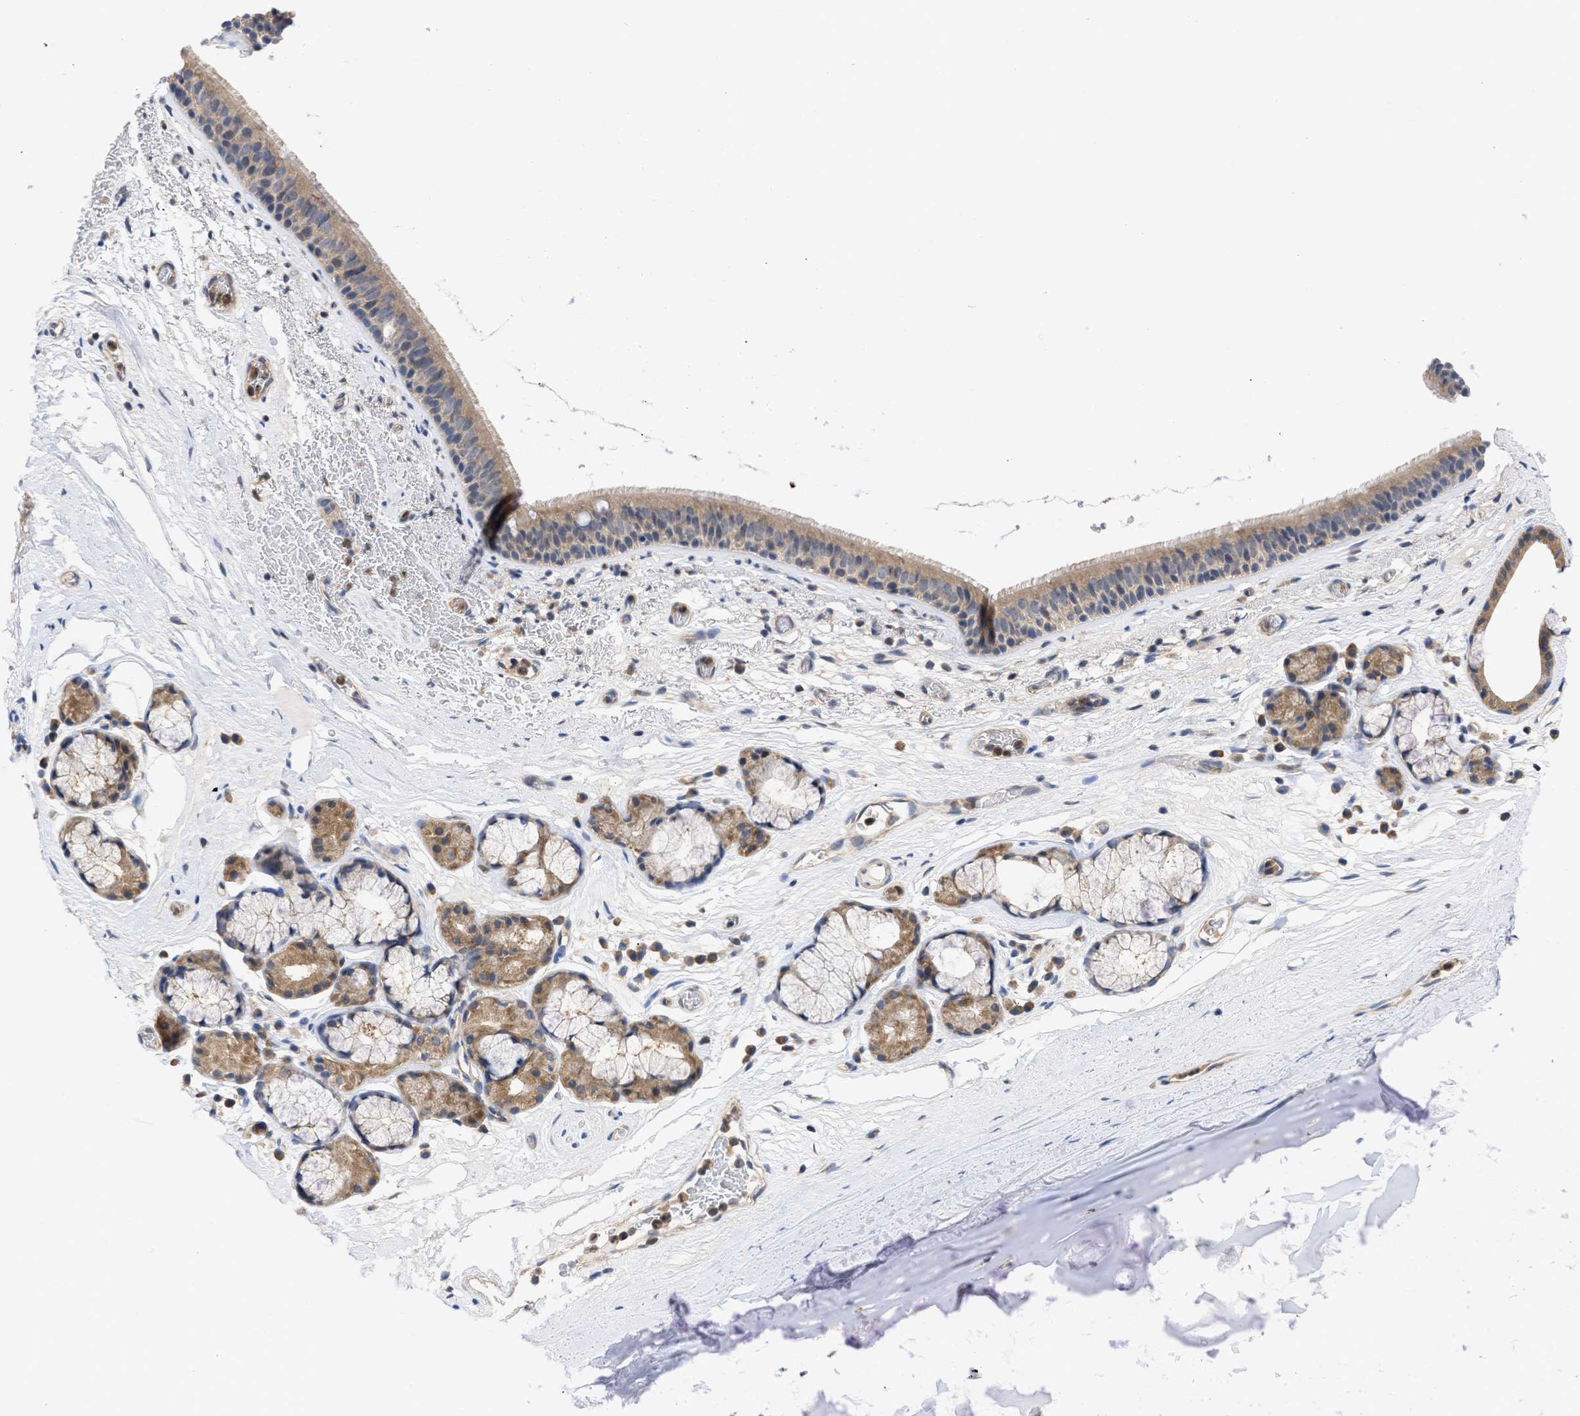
{"staining": {"intensity": "moderate", "quantity": ">75%", "location": "cytoplasmic/membranous"}, "tissue": "bronchus", "cell_type": "Respiratory epithelial cells", "image_type": "normal", "snomed": [{"axis": "morphology", "description": "Normal tissue, NOS"}, {"axis": "topography", "description": "Cartilage tissue"}], "caption": "A micrograph of human bronchus stained for a protein displays moderate cytoplasmic/membranous brown staining in respiratory epithelial cells.", "gene": "MAP2K3", "patient": {"sex": "female", "age": 63}}